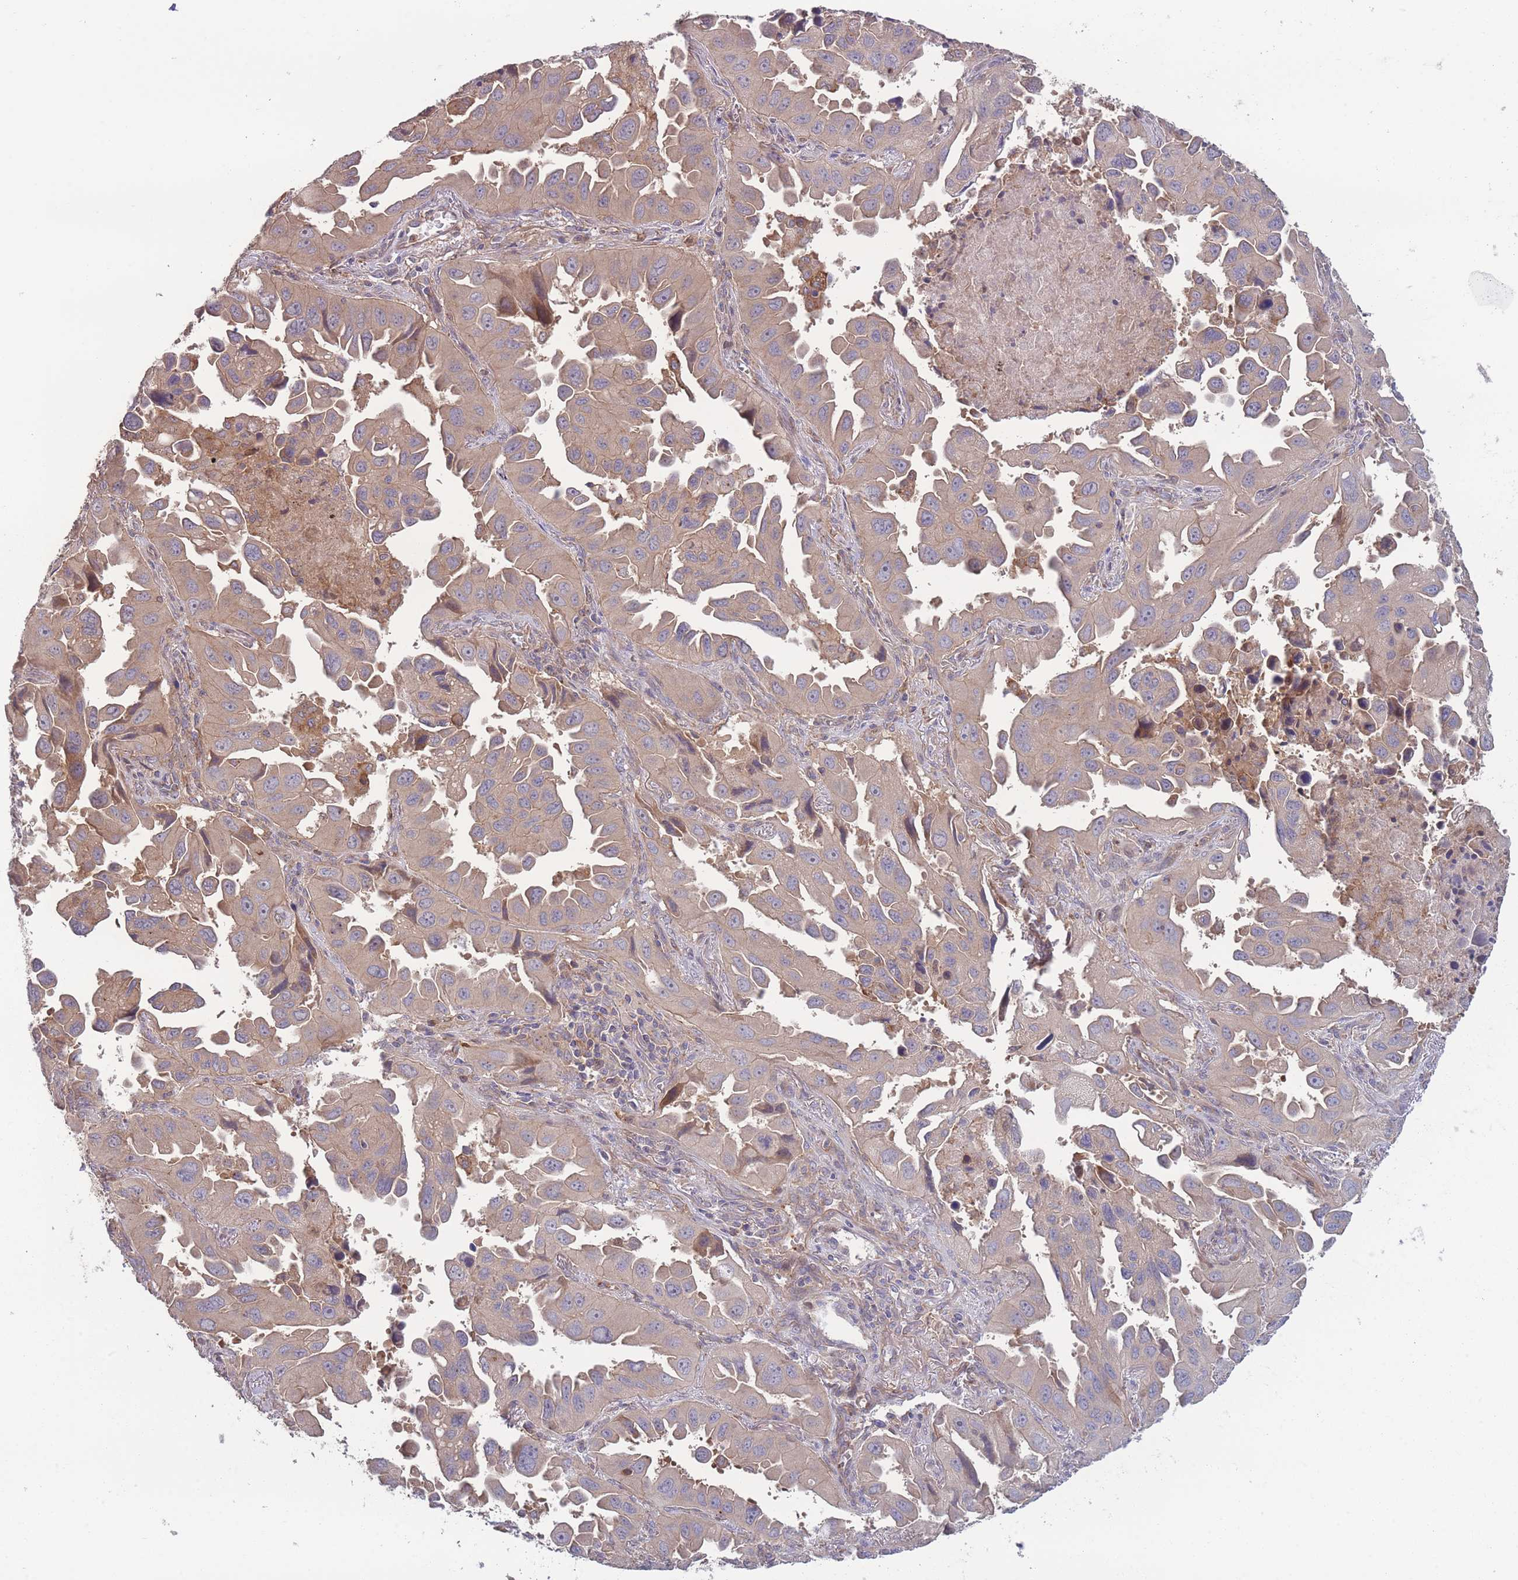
{"staining": {"intensity": "weak", "quantity": "25%-75%", "location": "cytoplasmic/membranous"}, "tissue": "lung cancer", "cell_type": "Tumor cells", "image_type": "cancer", "snomed": [{"axis": "morphology", "description": "Adenocarcinoma, NOS"}, {"axis": "topography", "description": "Lung"}], "caption": "Immunohistochemistry (DAB) staining of adenocarcinoma (lung) shows weak cytoplasmic/membranous protein positivity in about 25%-75% of tumor cells.", "gene": "STEAP3", "patient": {"sex": "male", "age": 66}}